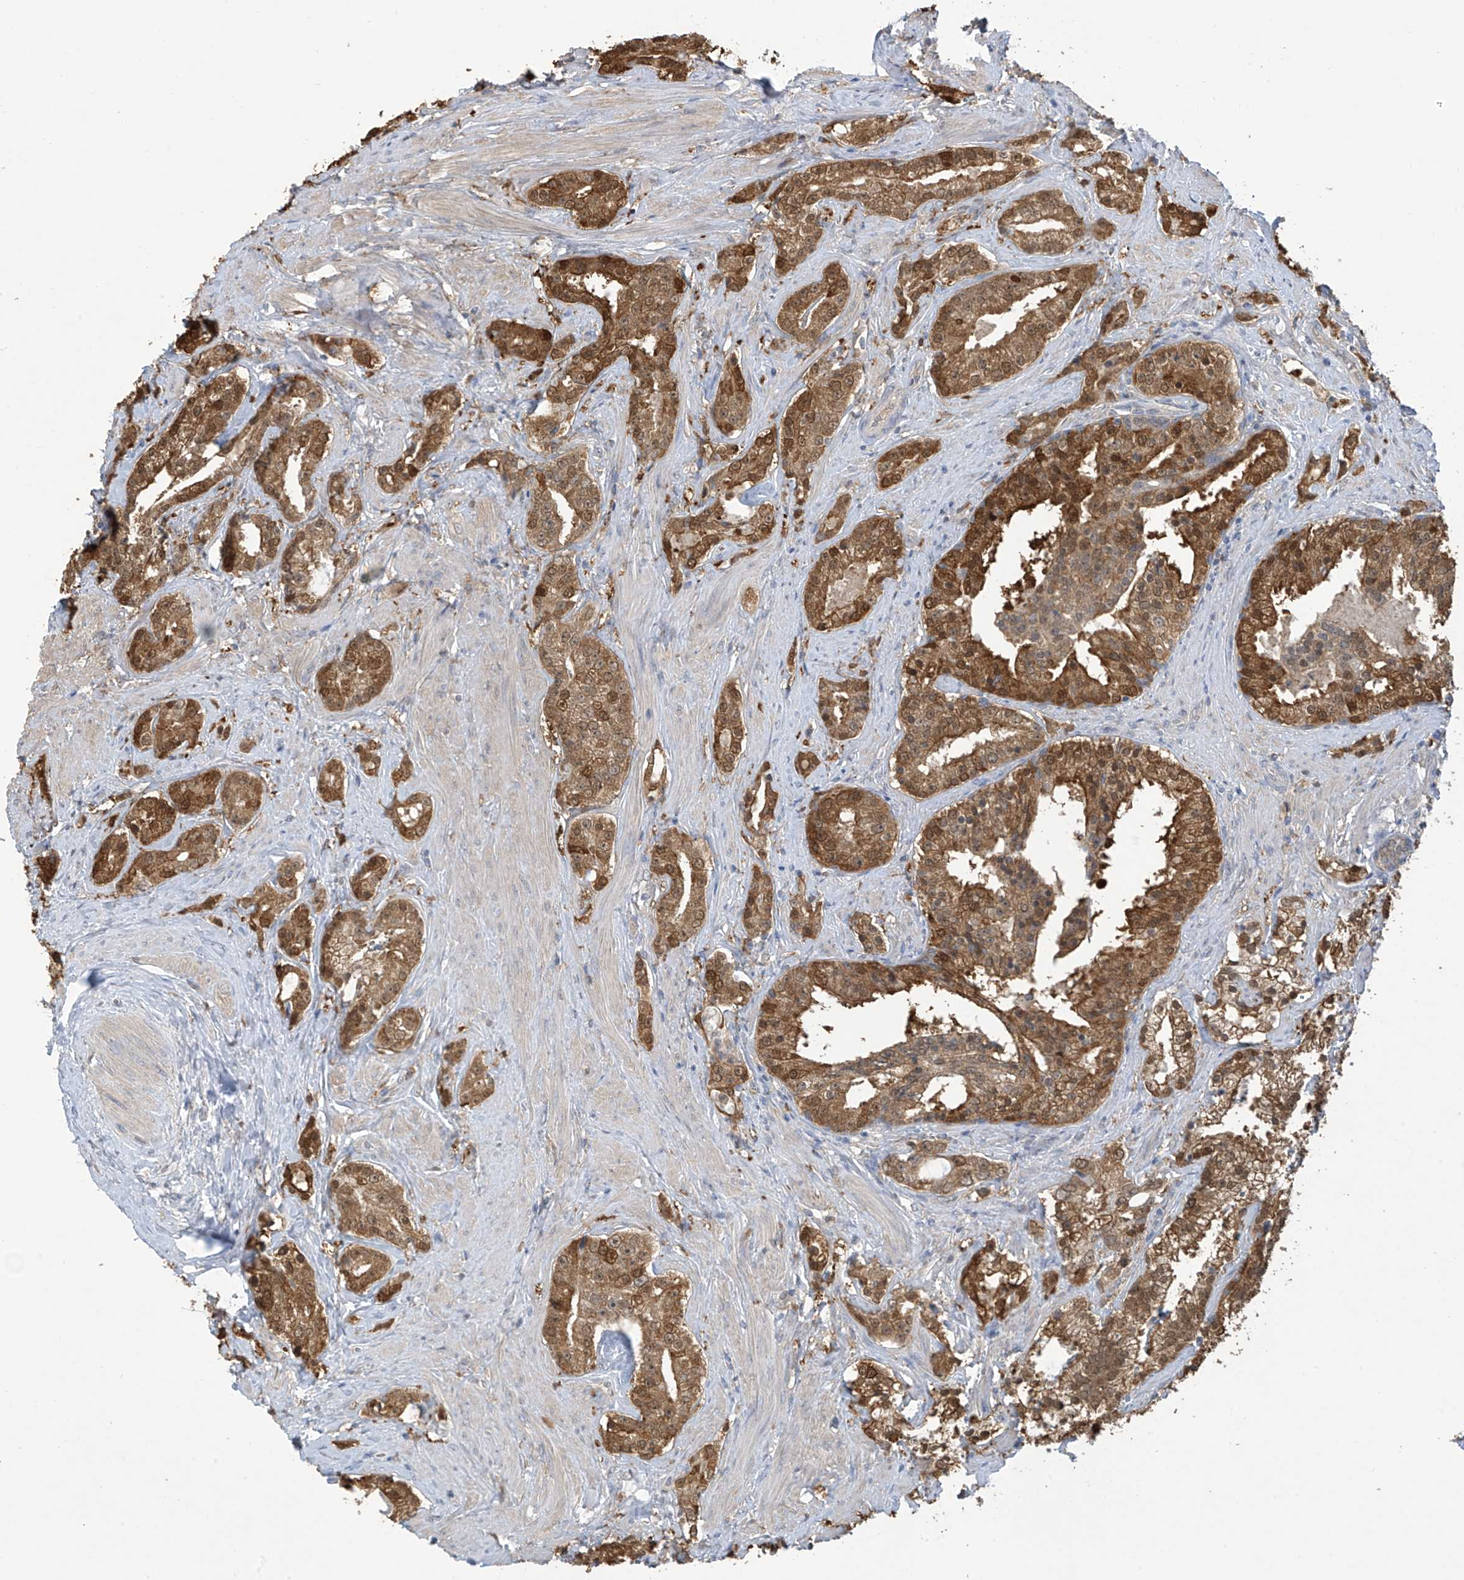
{"staining": {"intensity": "strong", "quantity": ">75%", "location": "cytoplasmic/membranous,nuclear"}, "tissue": "prostate cancer", "cell_type": "Tumor cells", "image_type": "cancer", "snomed": [{"axis": "morphology", "description": "Adenocarcinoma, High grade"}, {"axis": "topography", "description": "Prostate"}], "caption": "Protein expression analysis of prostate high-grade adenocarcinoma demonstrates strong cytoplasmic/membranous and nuclear expression in approximately >75% of tumor cells.", "gene": "IDH1", "patient": {"sex": "male", "age": 58}}